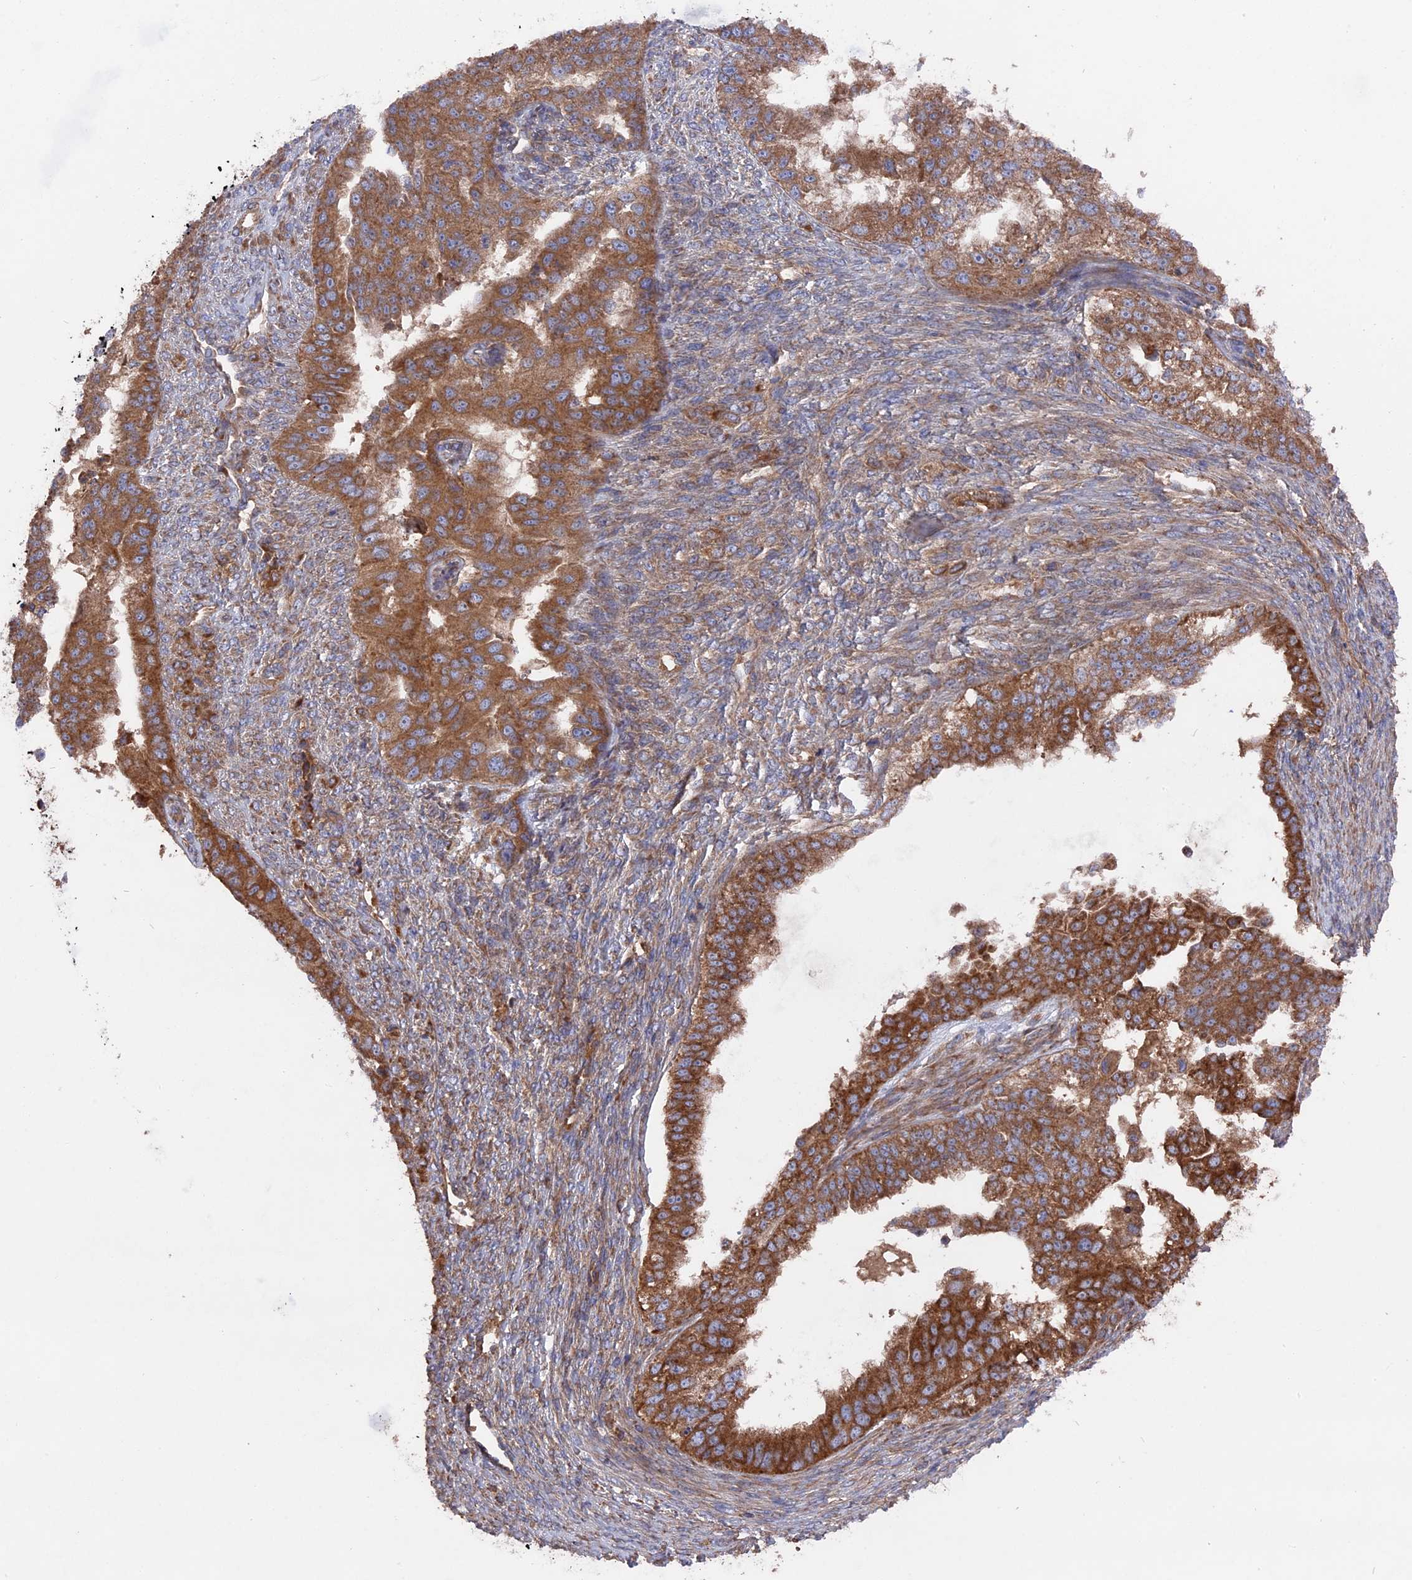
{"staining": {"intensity": "moderate", "quantity": ">75%", "location": "cytoplasmic/membranous"}, "tissue": "ovarian cancer", "cell_type": "Tumor cells", "image_type": "cancer", "snomed": [{"axis": "morphology", "description": "Cystadenocarcinoma, serous, NOS"}, {"axis": "topography", "description": "Ovary"}], "caption": "Ovarian serous cystadenocarcinoma stained with immunohistochemistry exhibits moderate cytoplasmic/membranous positivity in approximately >75% of tumor cells.", "gene": "TELO2", "patient": {"sex": "female", "age": 58}}